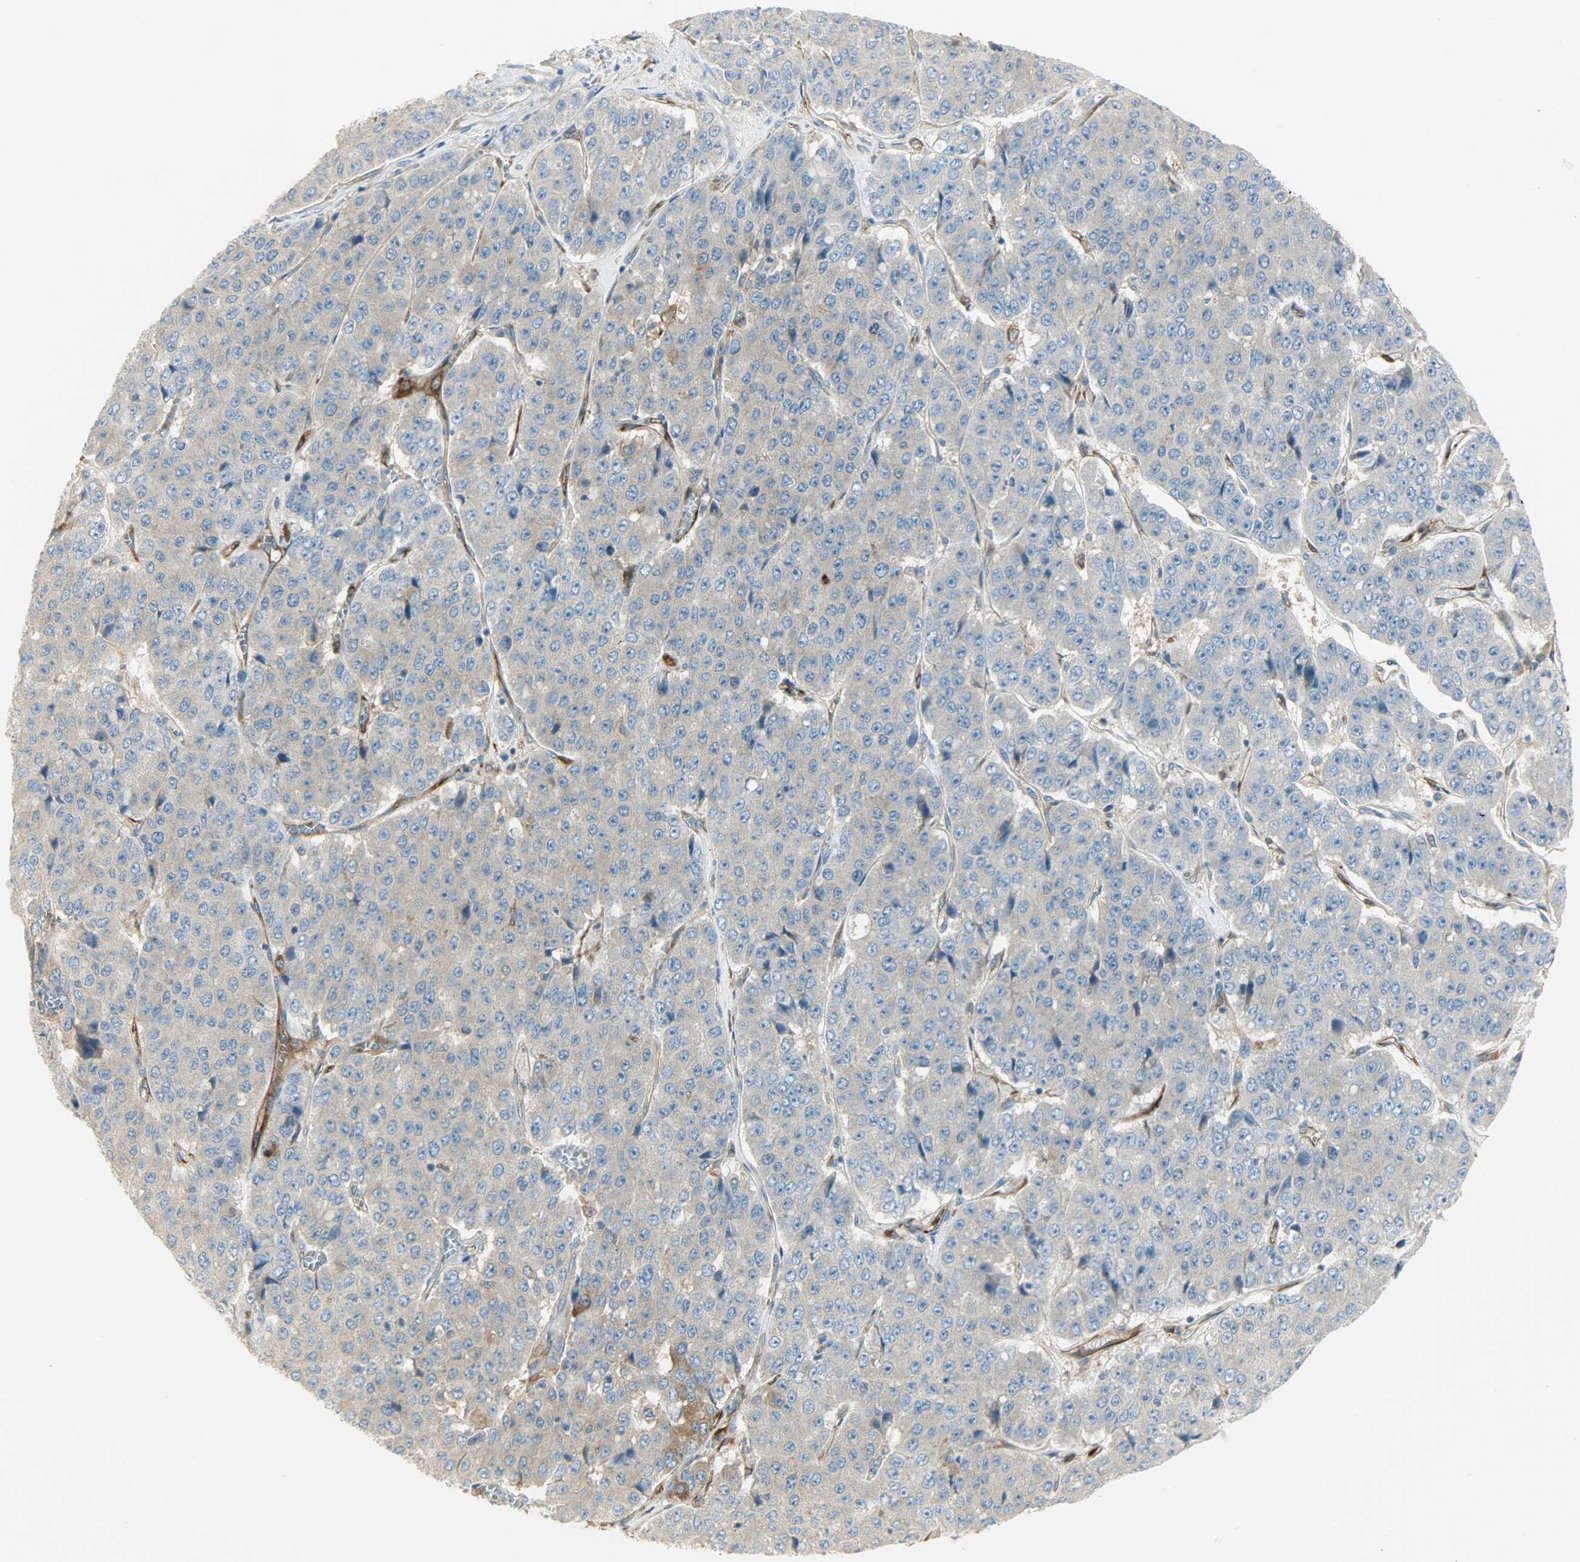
{"staining": {"intensity": "moderate", "quantity": ">75%", "location": "cytoplasmic/membranous"}, "tissue": "pancreatic cancer", "cell_type": "Tumor cells", "image_type": "cancer", "snomed": [{"axis": "morphology", "description": "Adenocarcinoma, NOS"}, {"axis": "topography", "description": "Pancreas"}], "caption": "A medium amount of moderate cytoplasmic/membranous staining is identified in approximately >75% of tumor cells in pancreatic cancer tissue.", "gene": "WARS1", "patient": {"sex": "male", "age": 50}}